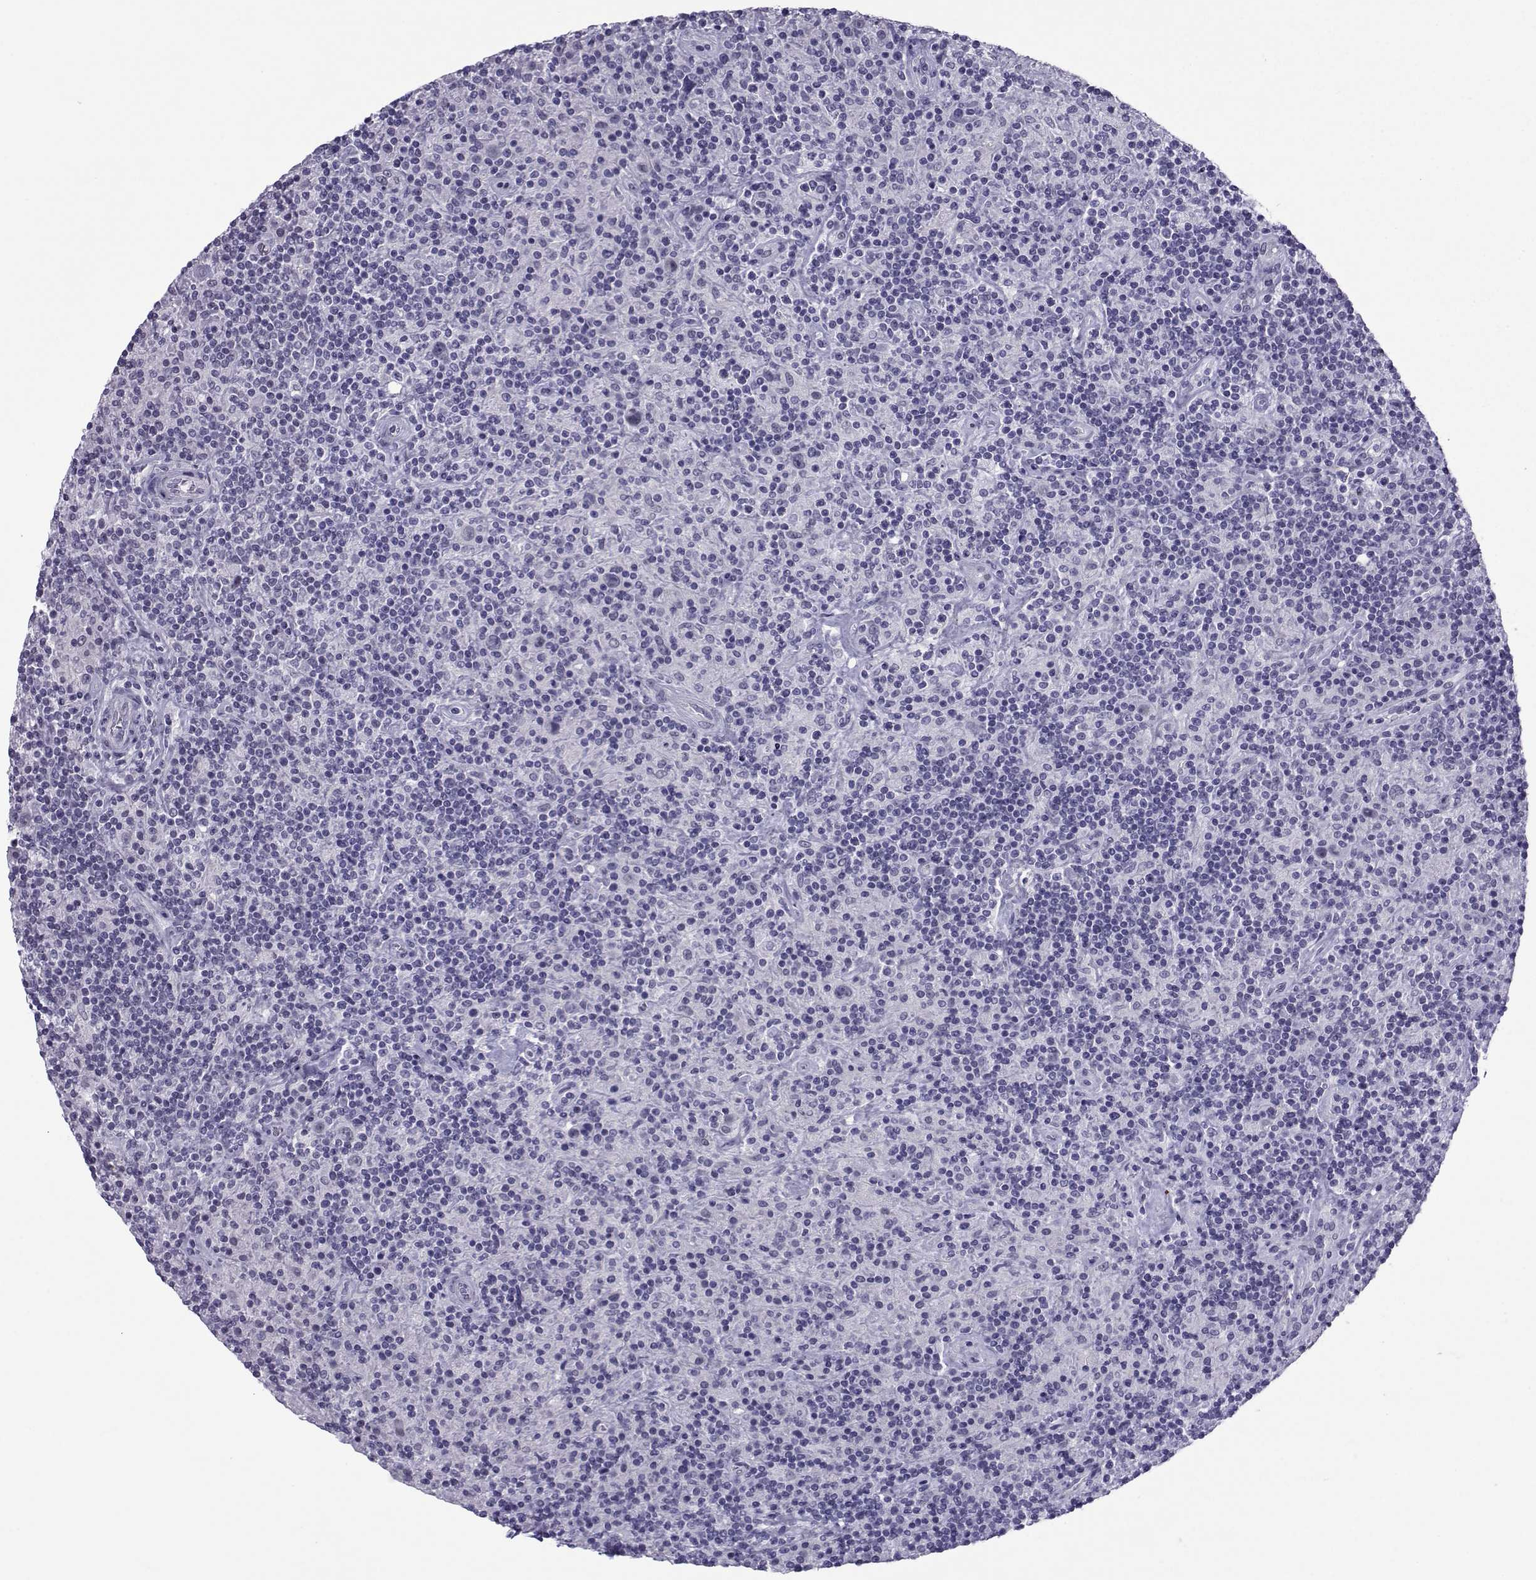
{"staining": {"intensity": "negative", "quantity": "none", "location": "none"}, "tissue": "lymphoma", "cell_type": "Tumor cells", "image_type": "cancer", "snomed": [{"axis": "morphology", "description": "Hodgkin's disease, NOS"}, {"axis": "topography", "description": "Lymph node"}], "caption": "Micrograph shows no significant protein expression in tumor cells of Hodgkin's disease.", "gene": "LORICRIN", "patient": {"sex": "male", "age": 70}}